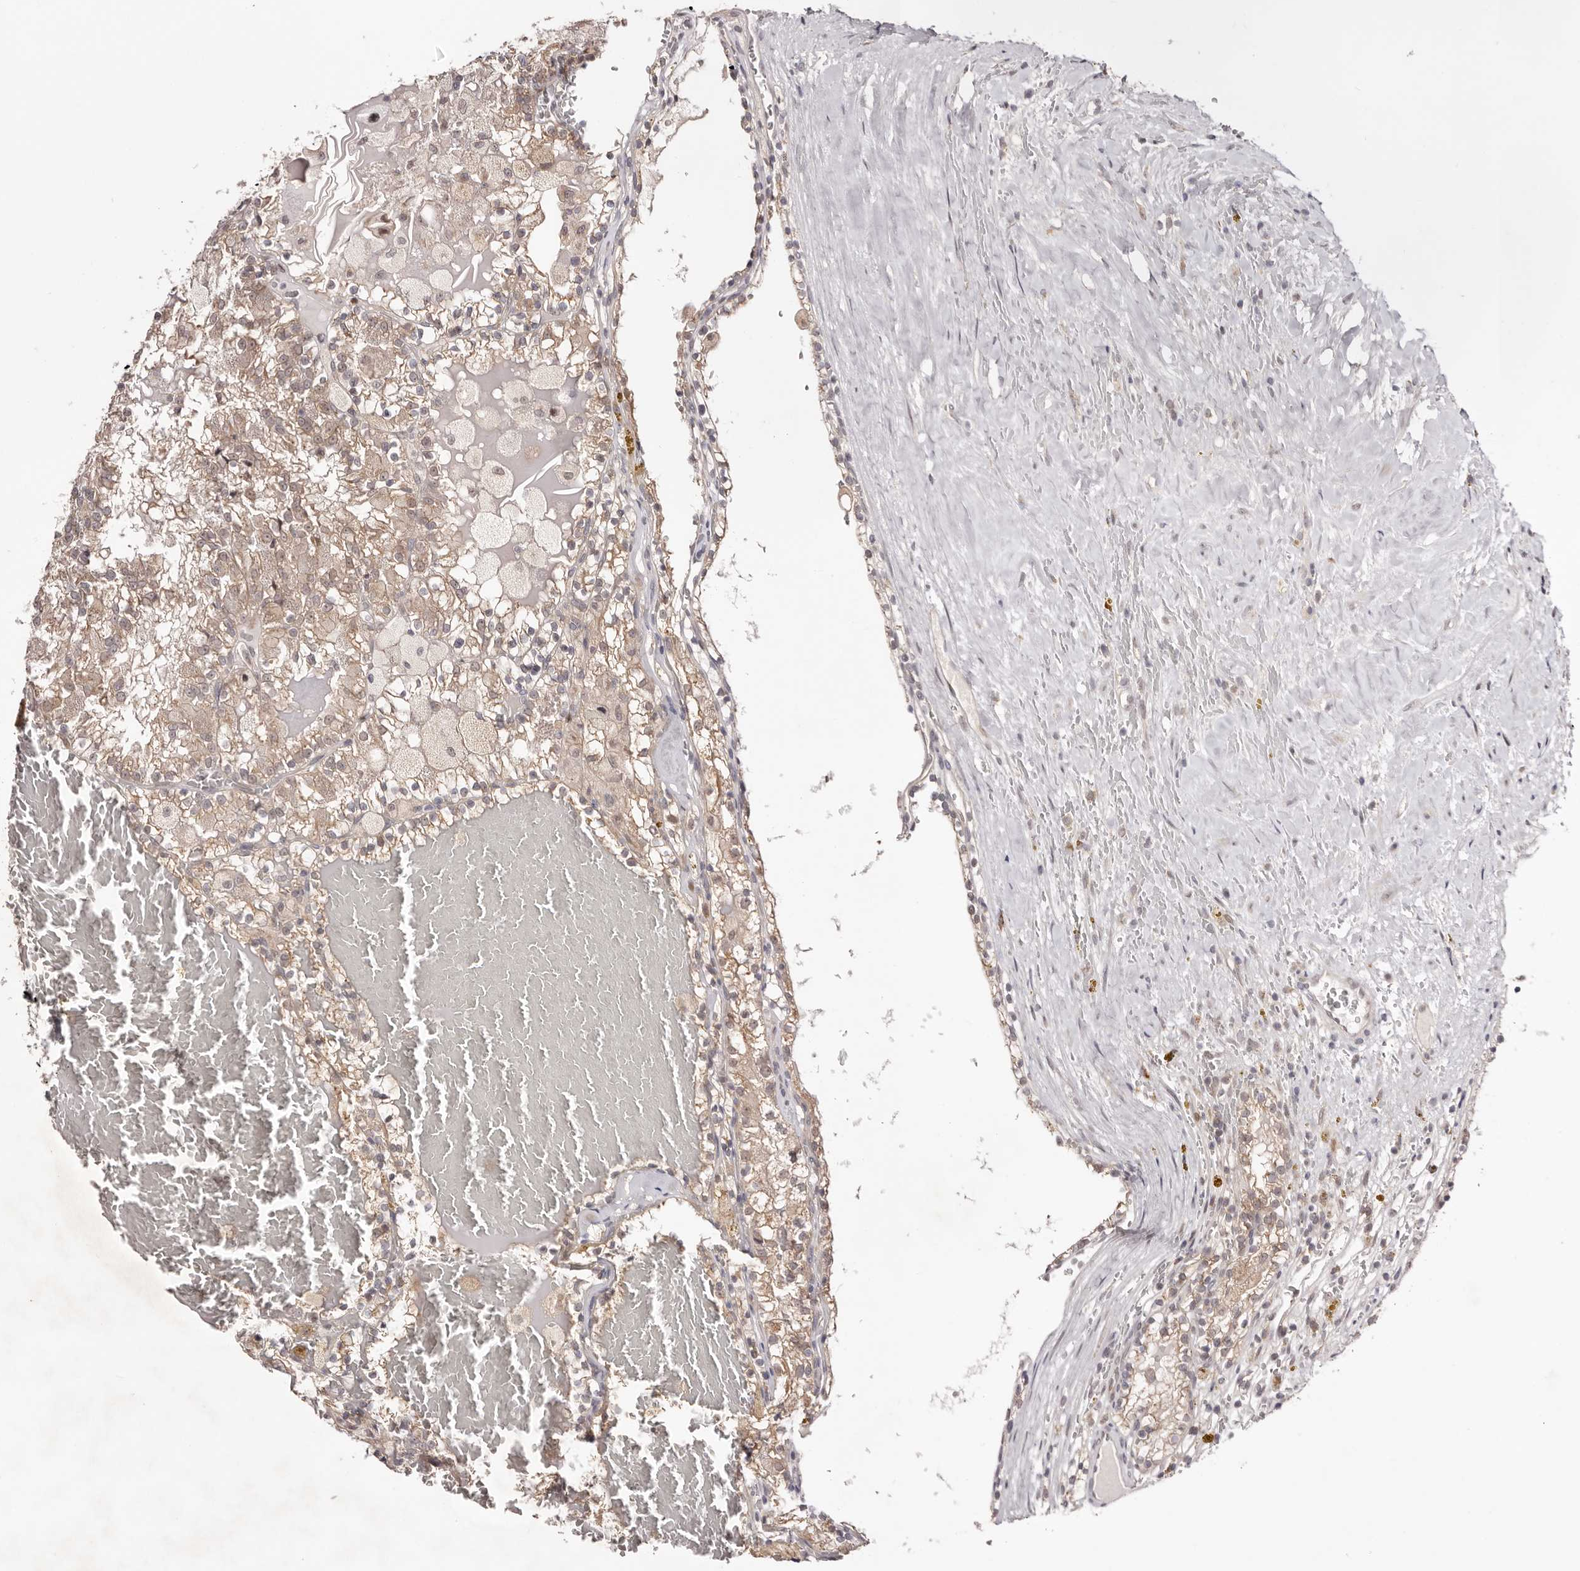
{"staining": {"intensity": "weak", "quantity": ">75%", "location": "cytoplasmic/membranous"}, "tissue": "renal cancer", "cell_type": "Tumor cells", "image_type": "cancer", "snomed": [{"axis": "morphology", "description": "Adenocarcinoma, NOS"}, {"axis": "topography", "description": "Kidney"}], "caption": "Immunohistochemical staining of renal cancer (adenocarcinoma) demonstrates low levels of weak cytoplasmic/membranous protein staining in about >75% of tumor cells.", "gene": "EGR3", "patient": {"sex": "female", "age": 56}}